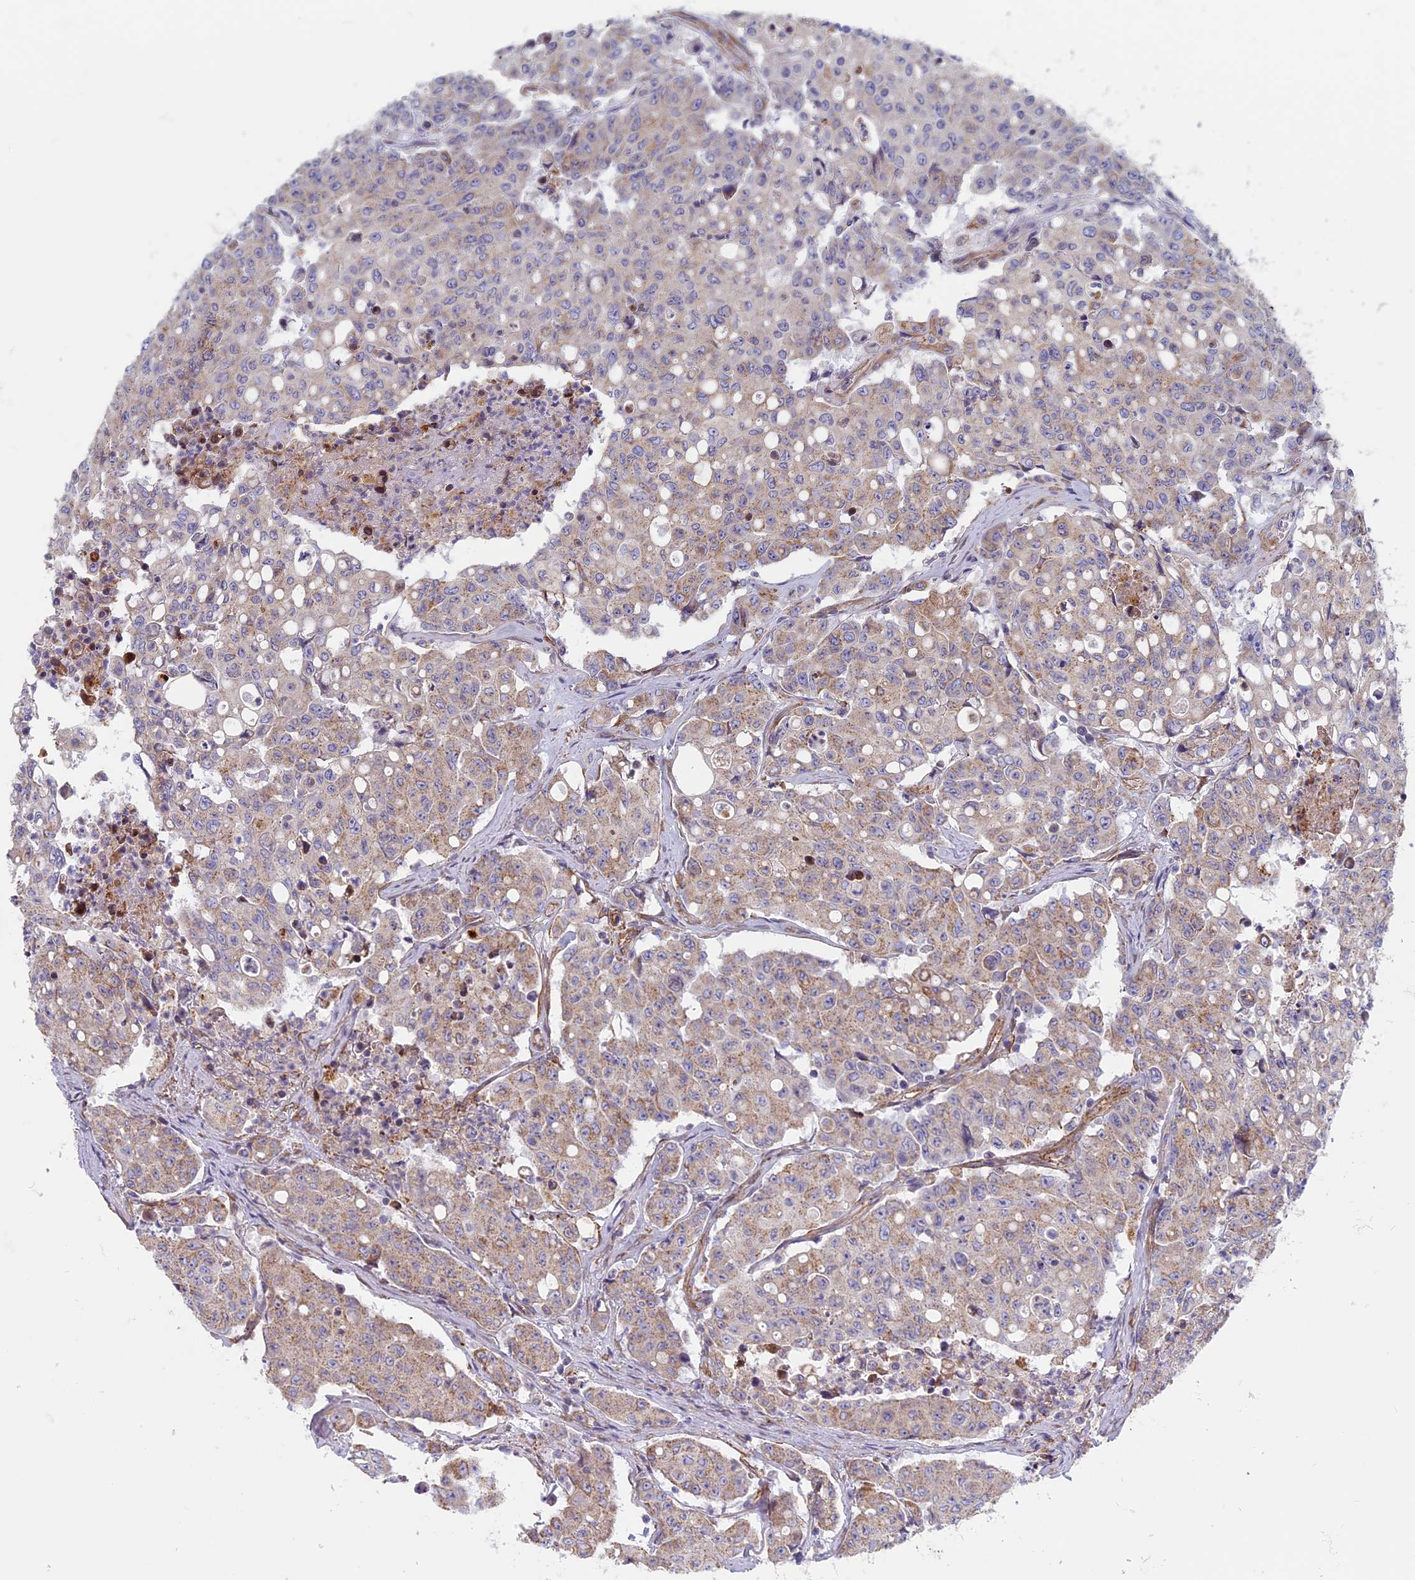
{"staining": {"intensity": "weak", "quantity": "<25%", "location": "cytoplasmic/membranous"}, "tissue": "colorectal cancer", "cell_type": "Tumor cells", "image_type": "cancer", "snomed": [{"axis": "morphology", "description": "Adenocarcinoma, NOS"}, {"axis": "topography", "description": "Colon"}], "caption": "The immunohistochemistry (IHC) photomicrograph has no significant staining in tumor cells of colorectal cancer tissue.", "gene": "DDA1", "patient": {"sex": "male", "age": 51}}